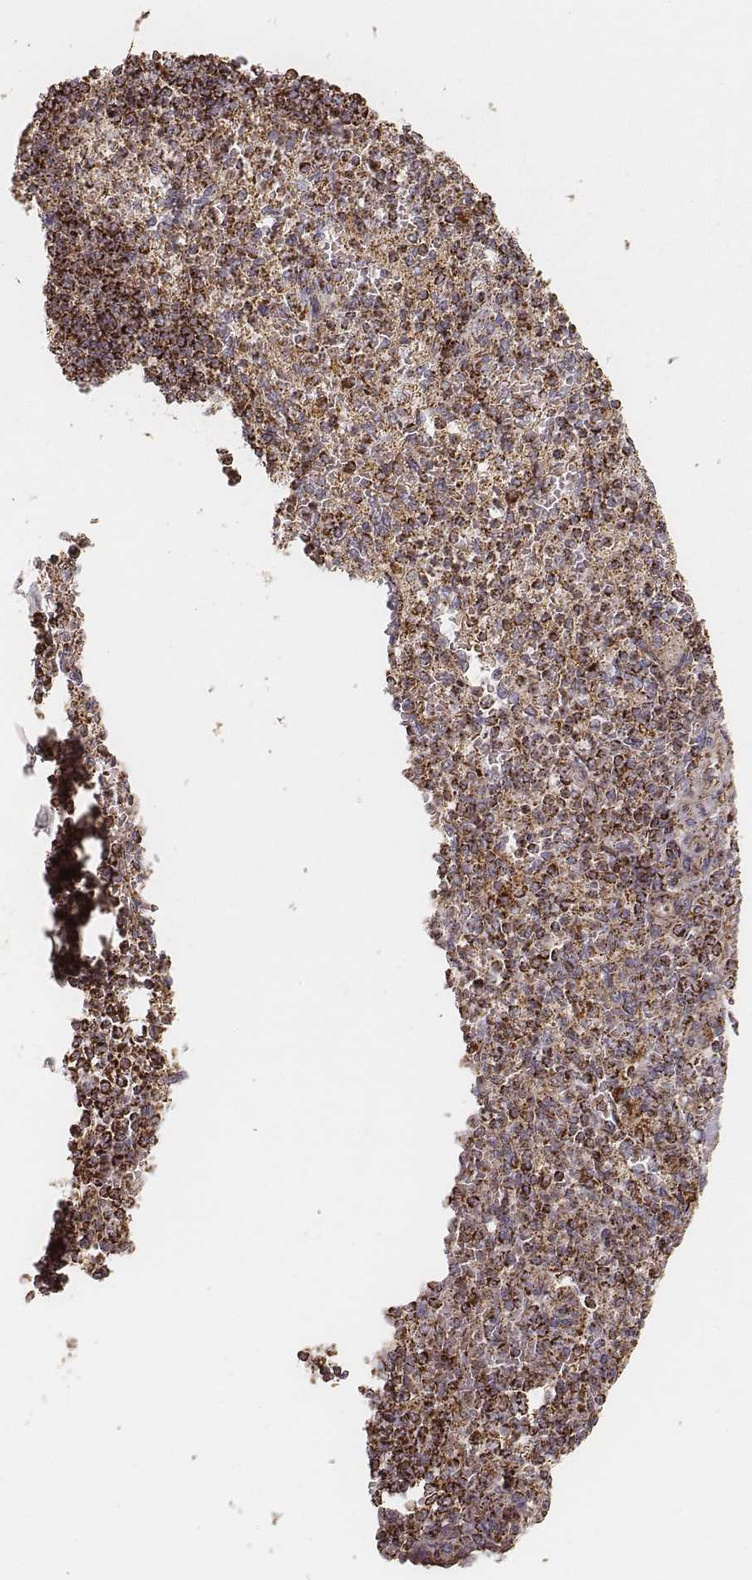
{"staining": {"intensity": "strong", "quantity": ">75%", "location": "cytoplasmic/membranous"}, "tissue": "spleen", "cell_type": "Cells in red pulp", "image_type": "normal", "snomed": [{"axis": "morphology", "description": "Normal tissue, NOS"}, {"axis": "topography", "description": "Spleen"}], "caption": "Spleen stained with immunohistochemistry exhibits strong cytoplasmic/membranous expression in approximately >75% of cells in red pulp. (DAB = brown stain, brightfield microscopy at high magnification).", "gene": "CS", "patient": {"sex": "female", "age": 74}}